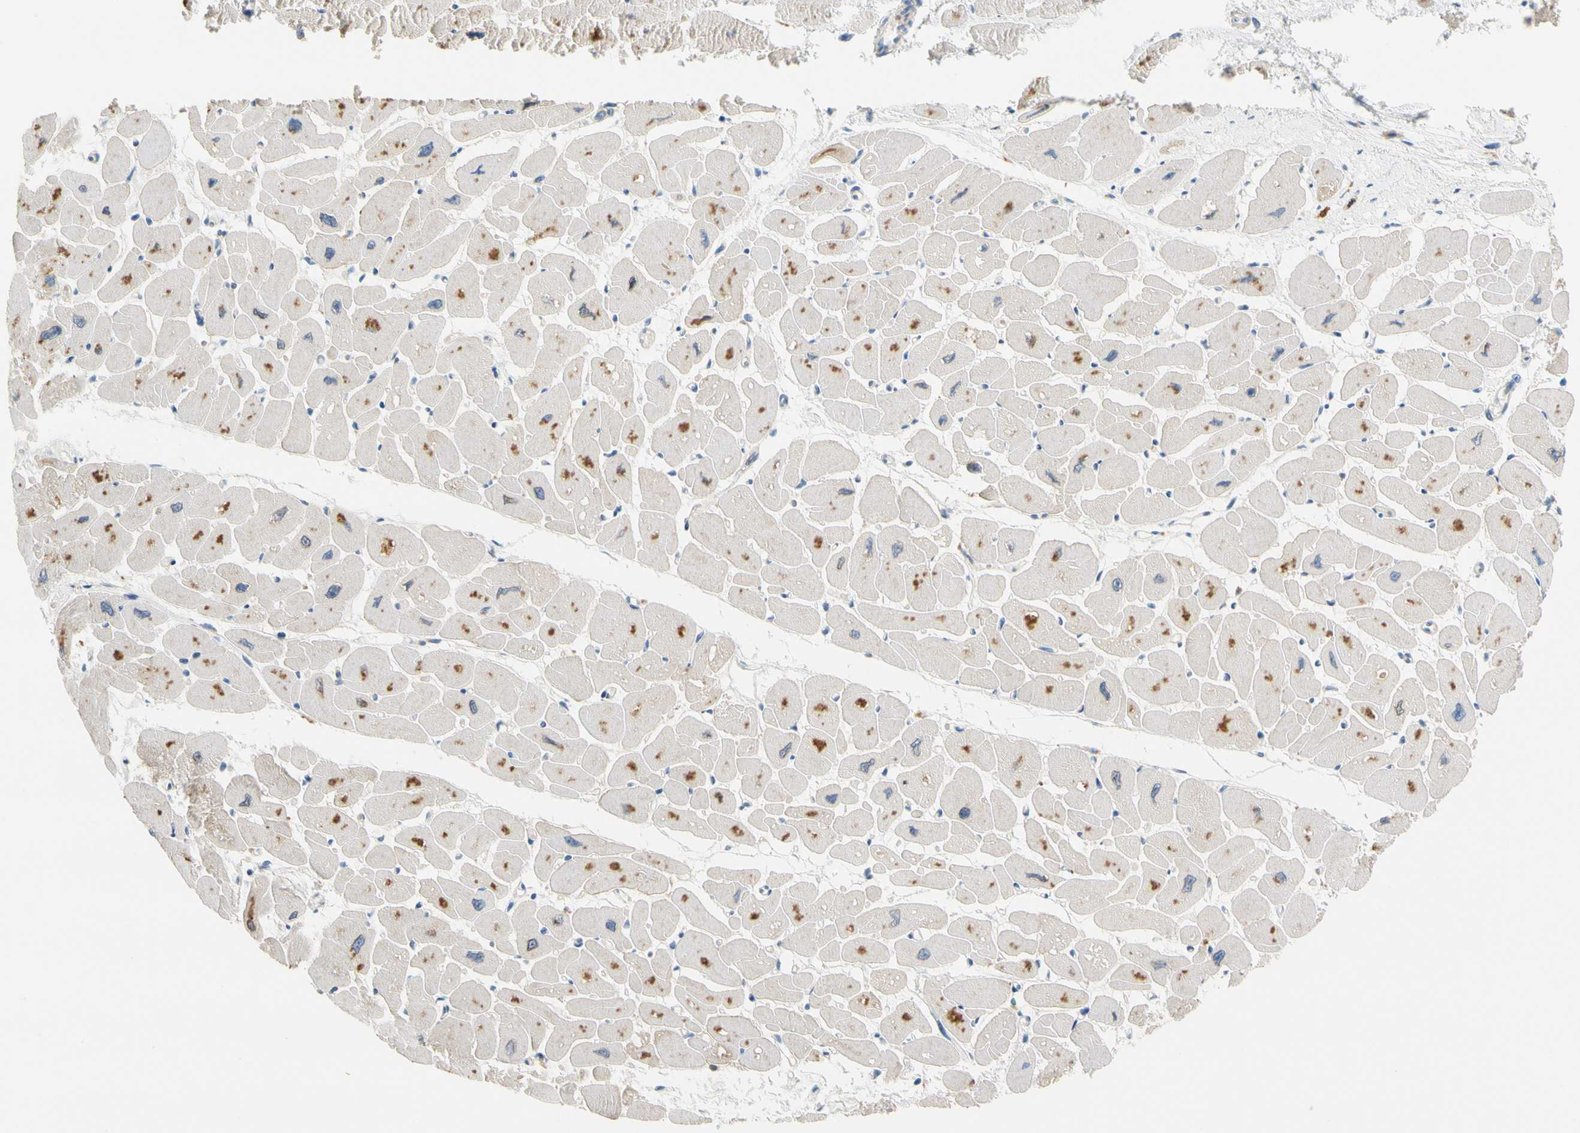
{"staining": {"intensity": "moderate", "quantity": "<25%", "location": "cytoplasmic/membranous"}, "tissue": "heart muscle", "cell_type": "Cardiomyocytes", "image_type": "normal", "snomed": [{"axis": "morphology", "description": "Normal tissue, NOS"}, {"axis": "topography", "description": "Heart"}], "caption": "Immunohistochemical staining of benign human heart muscle reveals <25% levels of moderate cytoplasmic/membranous protein positivity in about <25% of cardiomyocytes. The protein is stained brown, and the nuclei are stained in blue (DAB (3,3'-diaminobenzidine) IHC with brightfield microscopy, high magnification).", "gene": "SP140", "patient": {"sex": "female", "age": 54}}